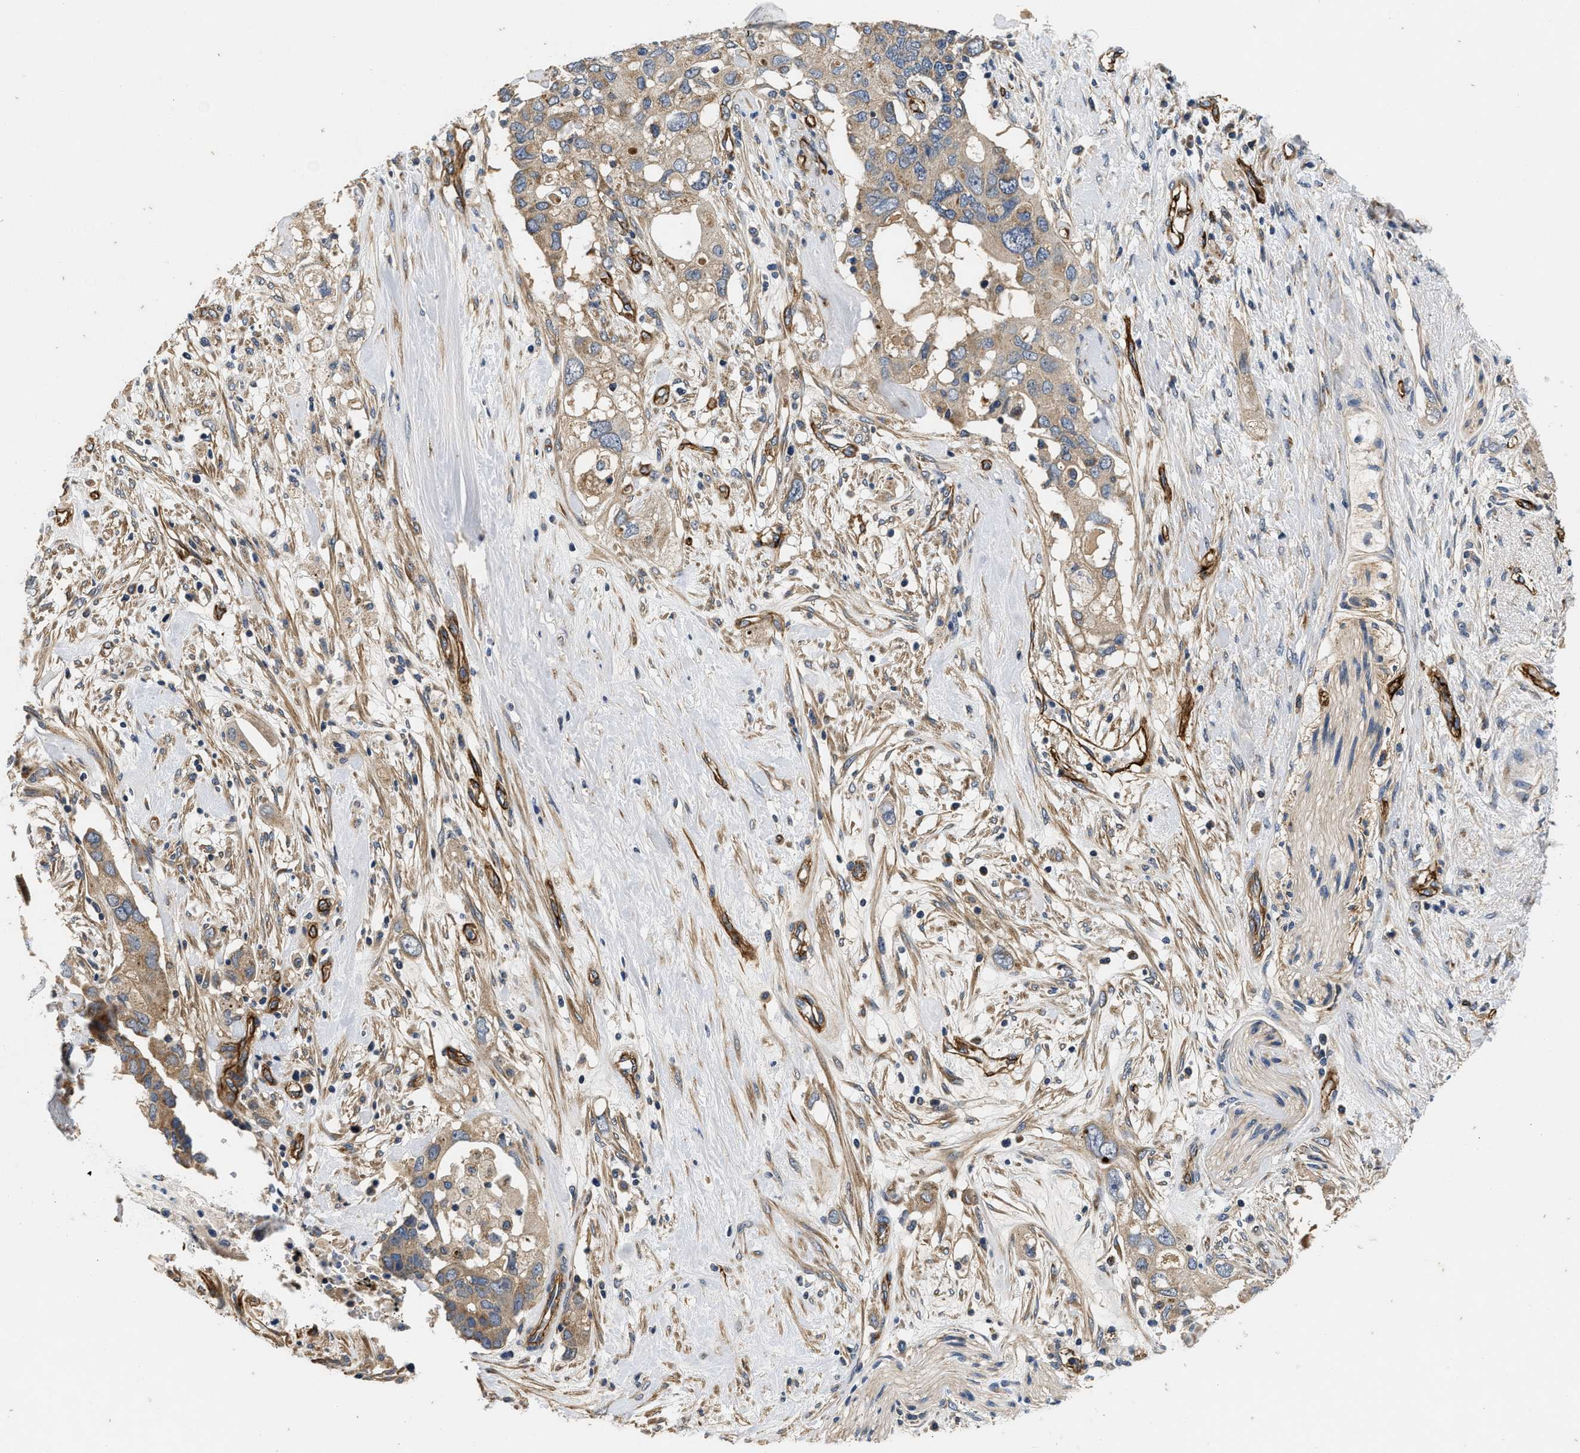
{"staining": {"intensity": "weak", "quantity": ">75%", "location": "cytoplasmic/membranous"}, "tissue": "pancreatic cancer", "cell_type": "Tumor cells", "image_type": "cancer", "snomed": [{"axis": "morphology", "description": "Adenocarcinoma, NOS"}, {"axis": "topography", "description": "Pancreas"}], "caption": "This photomicrograph demonstrates pancreatic adenocarcinoma stained with IHC to label a protein in brown. The cytoplasmic/membranous of tumor cells show weak positivity for the protein. Nuclei are counter-stained blue.", "gene": "NME6", "patient": {"sex": "female", "age": 56}}